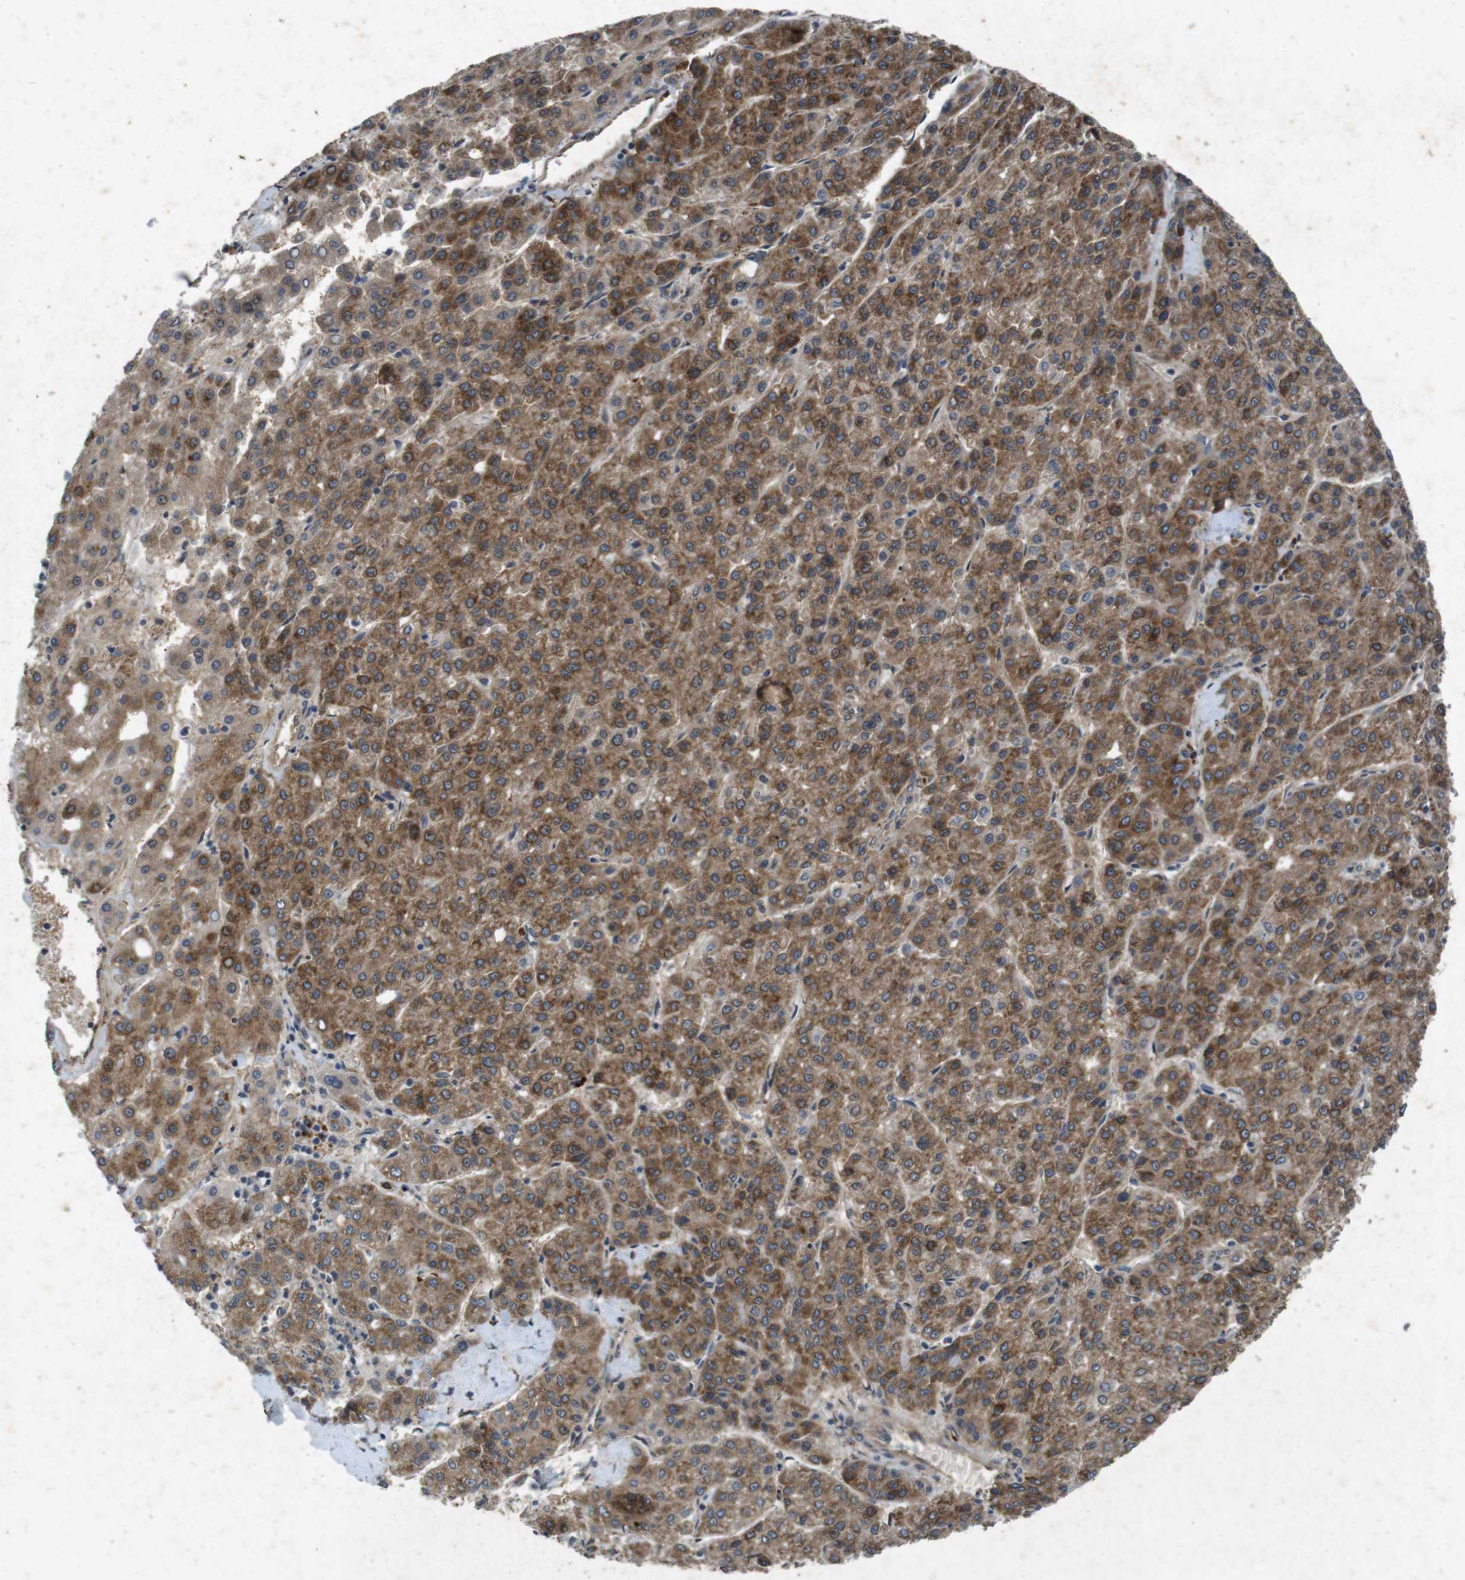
{"staining": {"intensity": "moderate", "quantity": ">75%", "location": "cytoplasmic/membranous"}, "tissue": "liver cancer", "cell_type": "Tumor cells", "image_type": "cancer", "snomed": [{"axis": "morphology", "description": "Carcinoma, Hepatocellular, NOS"}, {"axis": "topography", "description": "Liver"}], "caption": "An image showing moderate cytoplasmic/membranous positivity in about >75% of tumor cells in liver cancer (hepatocellular carcinoma), as visualized by brown immunohistochemical staining.", "gene": "FLCN", "patient": {"sex": "male", "age": 65}}